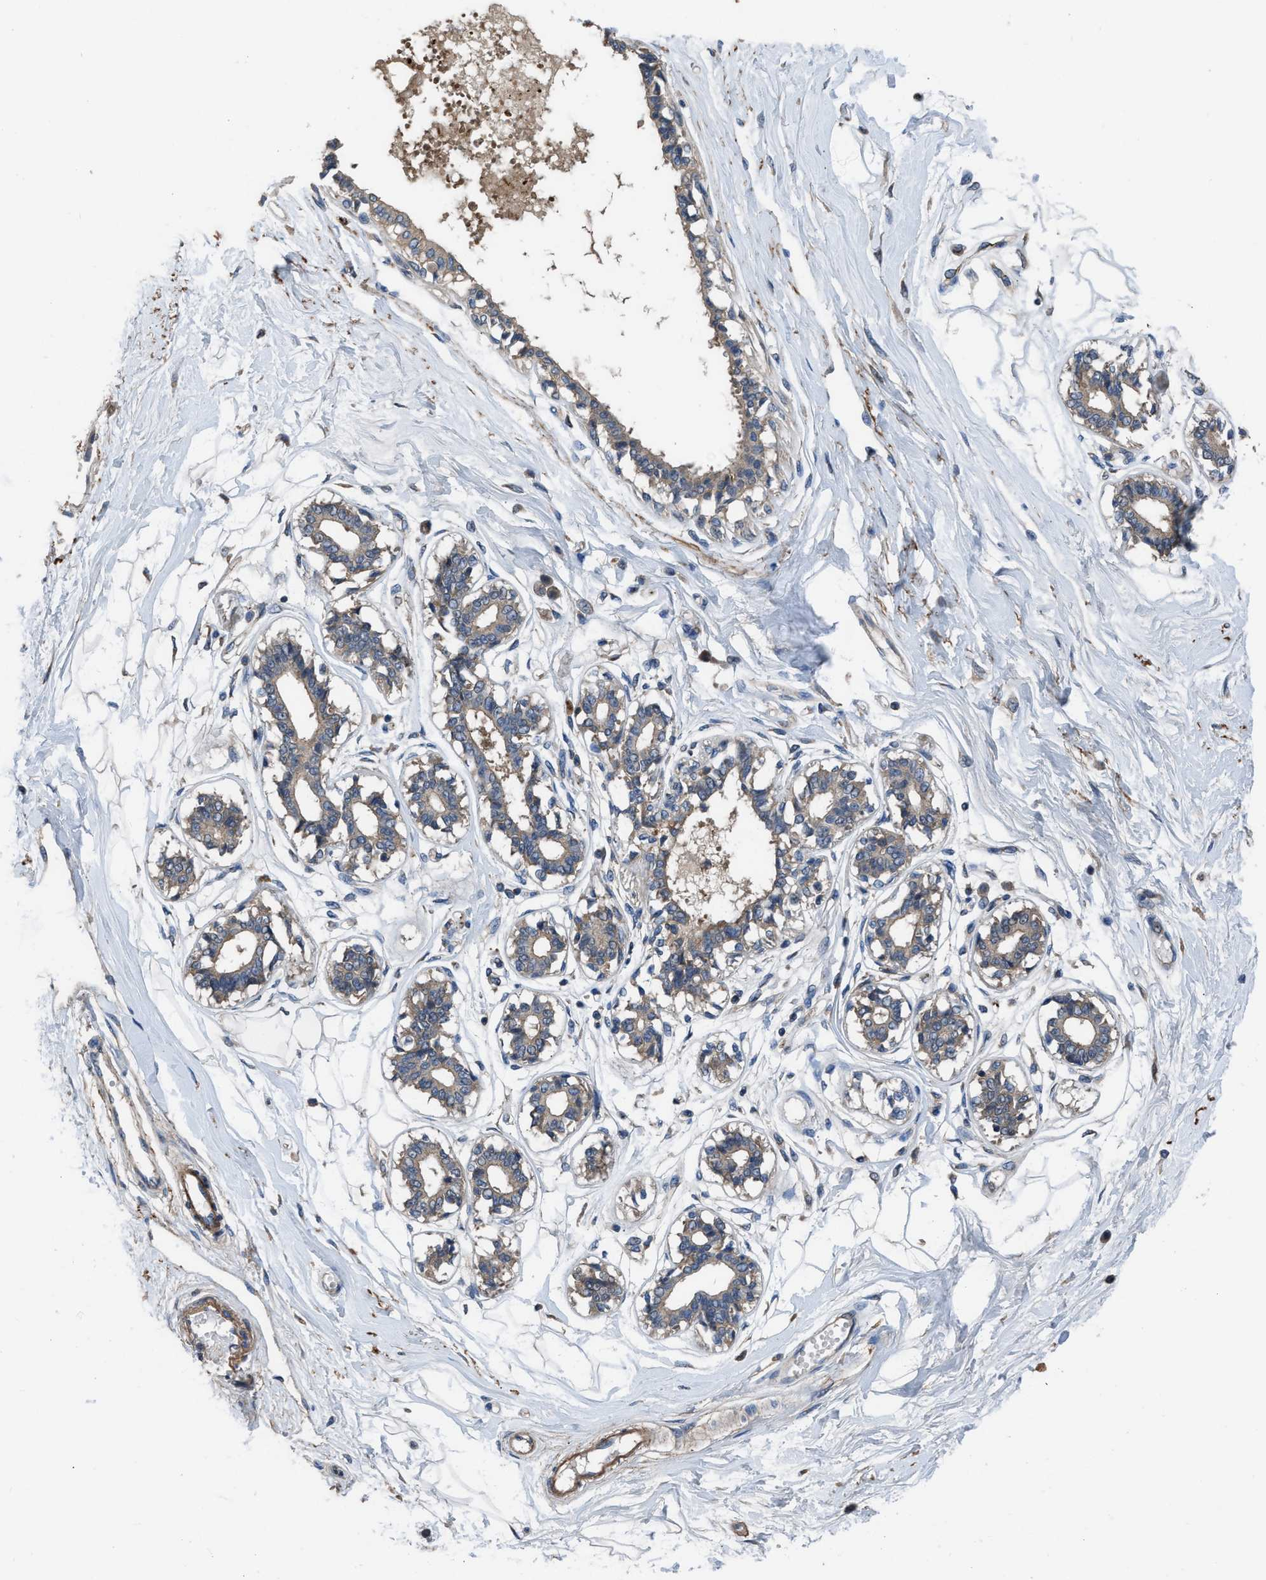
{"staining": {"intensity": "negative", "quantity": "none", "location": "none"}, "tissue": "breast", "cell_type": "Adipocytes", "image_type": "normal", "snomed": [{"axis": "morphology", "description": "Normal tissue, NOS"}, {"axis": "topography", "description": "Breast"}], "caption": "The photomicrograph exhibits no significant positivity in adipocytes of breast.", "gene": "USP25", "patient": {"sex": "female", "age": 45}}